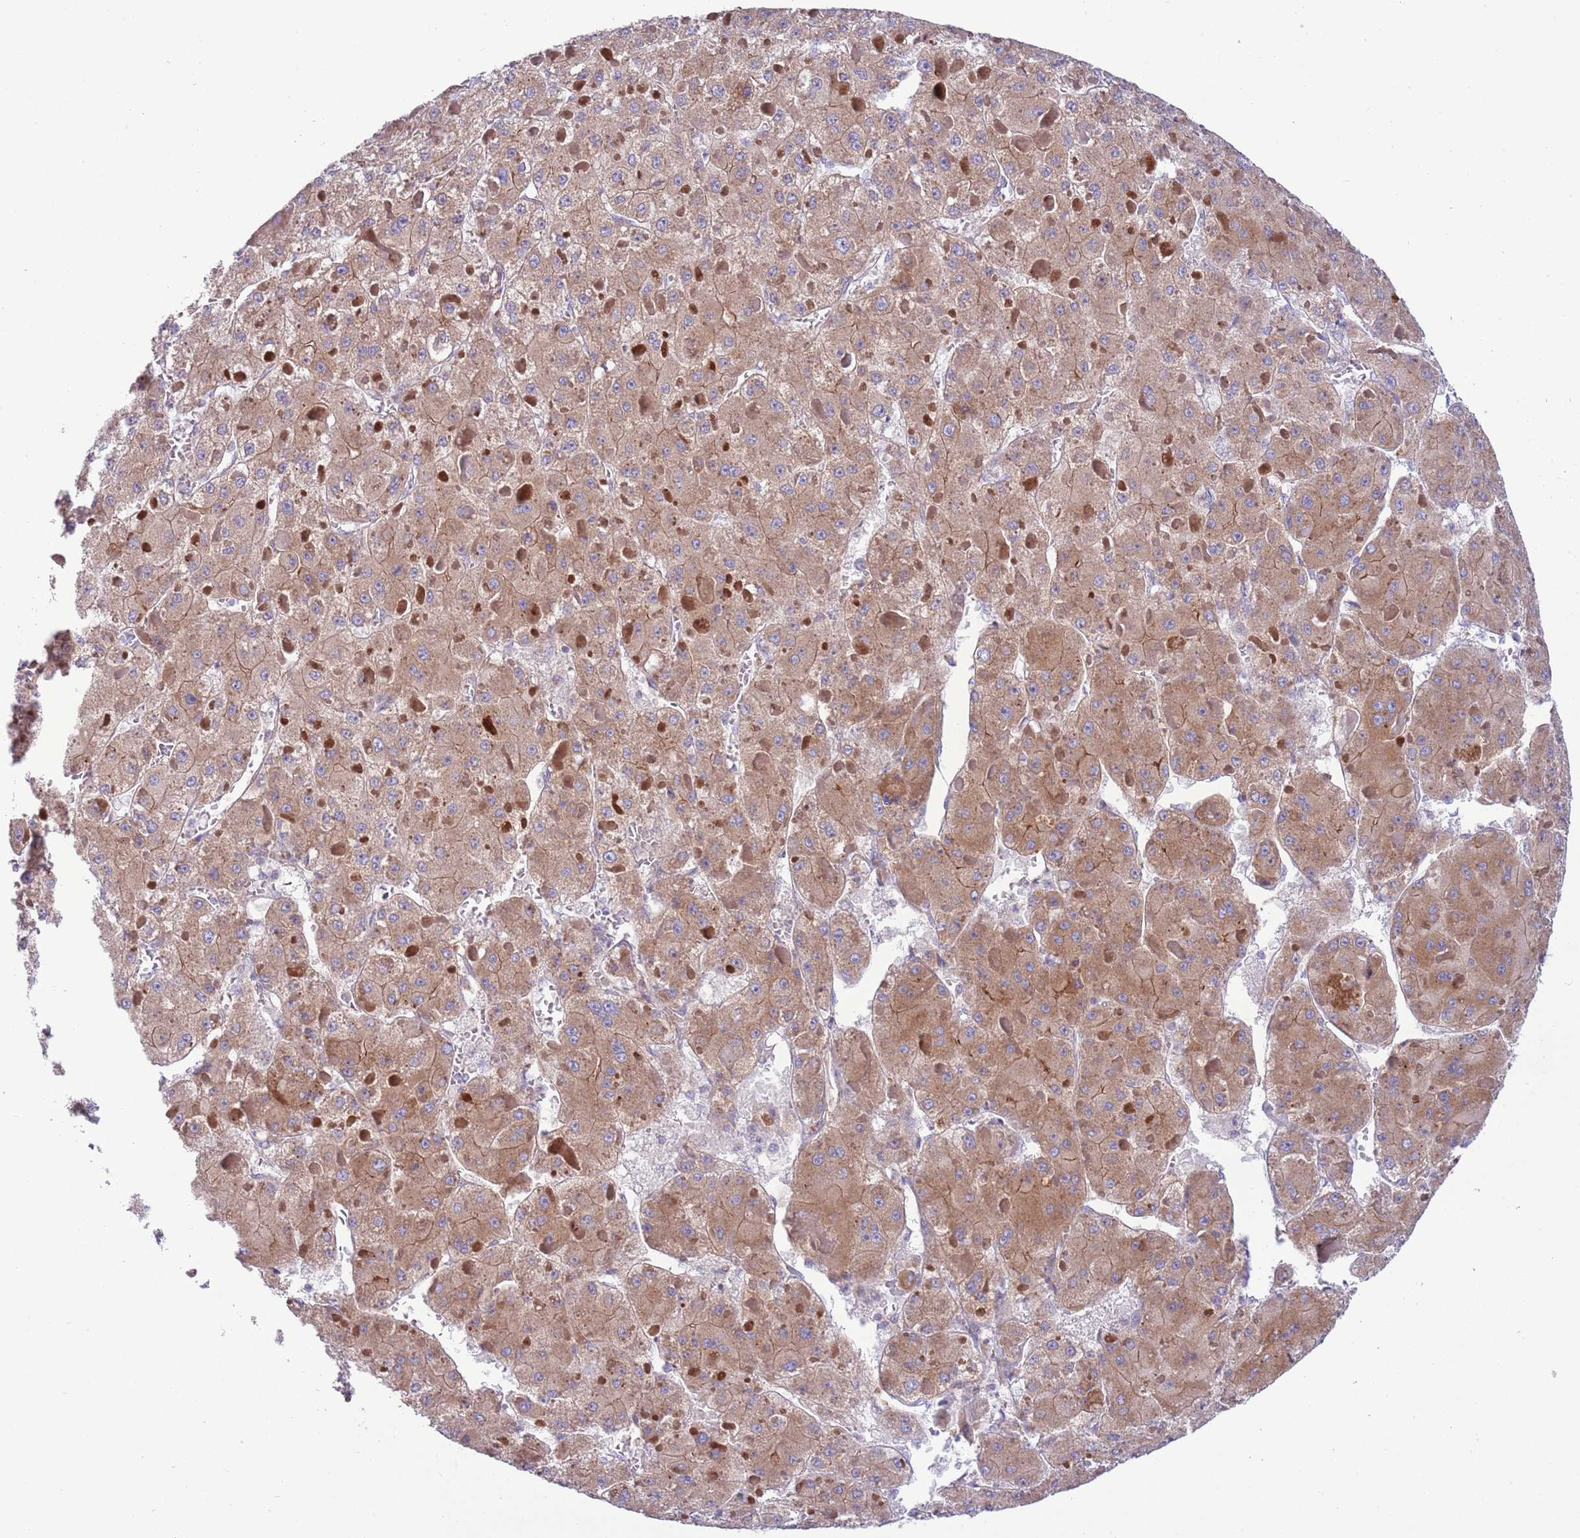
{"staining": {"intensity": "moderate", "quantity": "25%-75%", "location": "cytoplasmic/membranous"}, "tissue": "liver cancer", "cell_type": "Tumor cells", "image_type": "cancer", "snomed": [{"axis": "morphology", "description": "Carcinoma, Hepatocellular, NOS"}, {"axis": "topography", "description": "Liver"}], "caption": "Immunohistochemistry staining of liver cancer (hepatocellular carcinoma), which demonstrates medium levels of moderate cytoplasmic/membranous expression in about 25%-75% of tumor cells indicating moderate cytoplasmic/membranous protein positivity. The staining was performed using DAB (brown) for protein detection and nuclei were counterstained in hematoxylin (blue).", "gene": "TOMM5", "patient": {"sex": "female", "age": 73}}